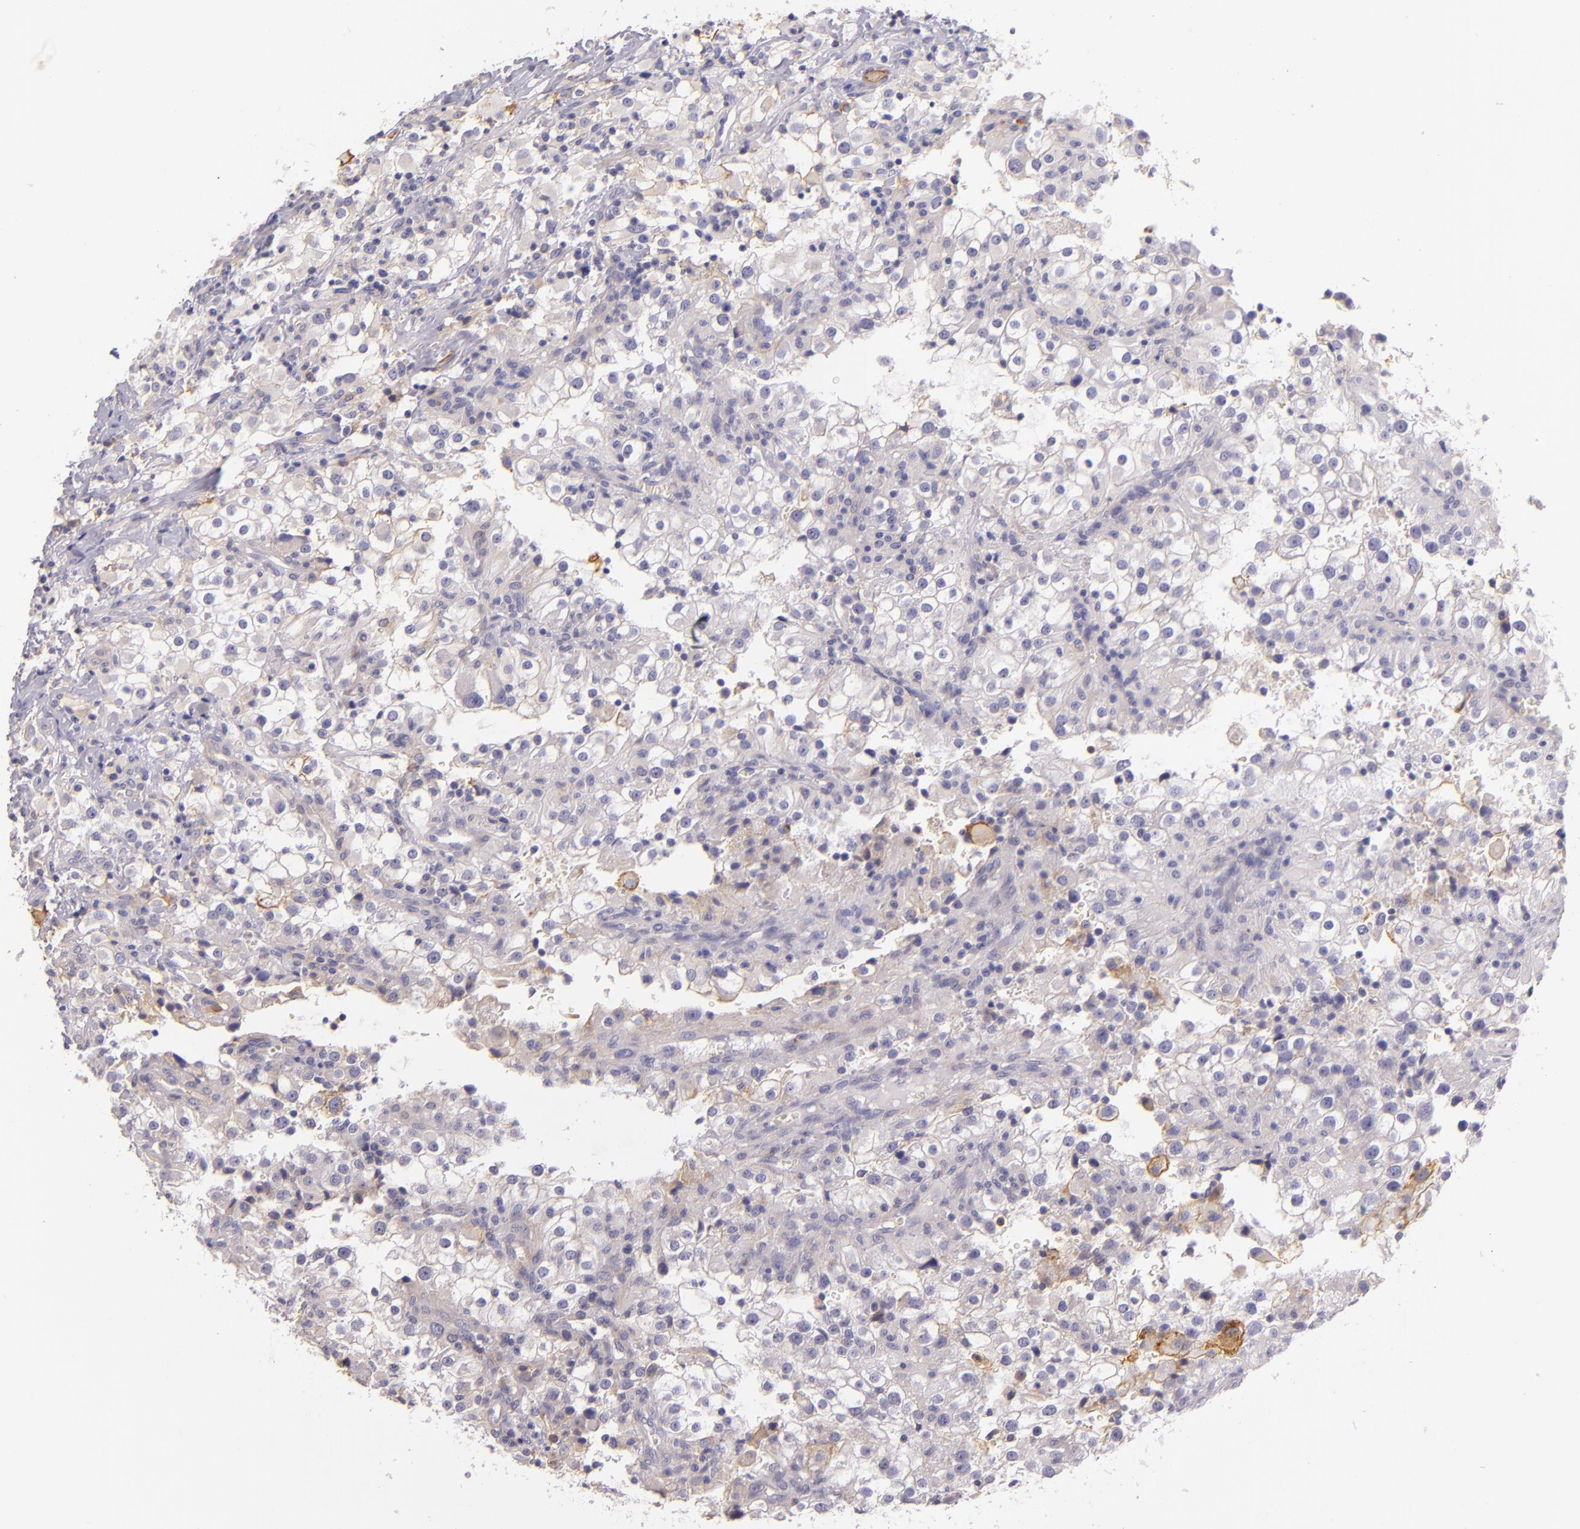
{"staining": {"intensity": "moderate", "quantity": "<25%", "location": "cytoplasmic/membranous"}, "tissue": "renal cancer", "cell_type": "Tumor cells", "image_type": "cancer", "snomed": [{"axis": "morphology", "description": "Adenocarcinoma, NOS"}, {"axis": "topography", "description": "Kidney"}], "caption": "Protein expression analysis of human renal cancer (adenocarcinoma) reveals moderate cytoplasmic/membranous expression in approximately <25% of tumor cells.", "gene": "CTSF", "patient": {"sex": "female", "age": 52}}